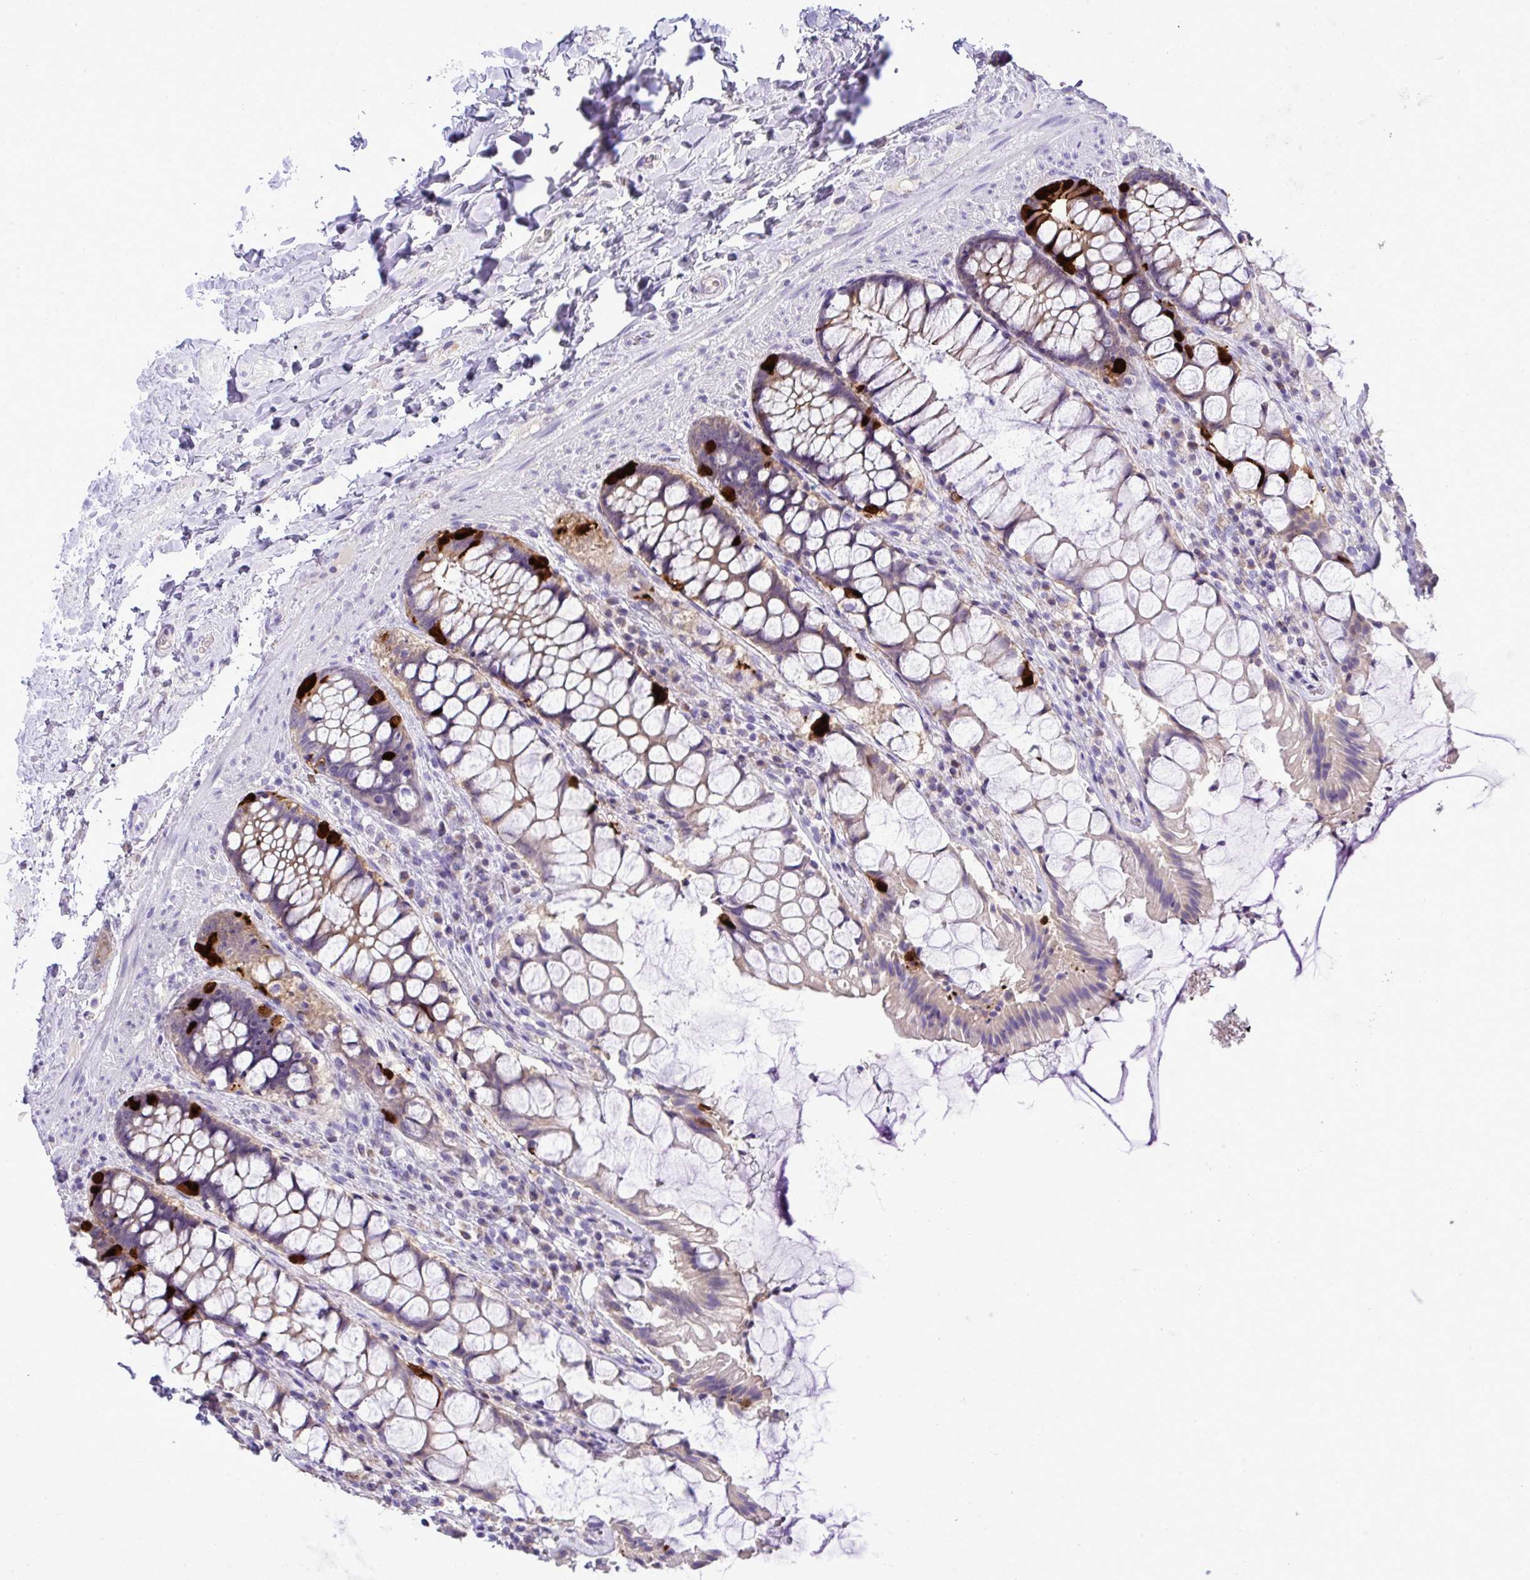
{"staining": {"intensity": "strong", "quantity": "<25%", "location": "cytoplasmic/membranous"}, "tissue": "rectum", "cell_type": "Glandular cells", "image_type": "normal", "snomed": [{"axis": "morphology", "description": "Normal tissue, NOS"}, {"axis": "topography", "description": "Rectum"}], "caption": "Immunohistochemistry photomicrograph of normal rectum: rectum stained using immunohistochemistry (IHC) reveals medium levels of strong protein expression localized specifically in the cytoplasmic/membranous of glandular cells, appearing as a cytoplasmic/membranous brown color.", "gene": "ST8SIA2", "patient": {"sex": "female", "age": 58}}